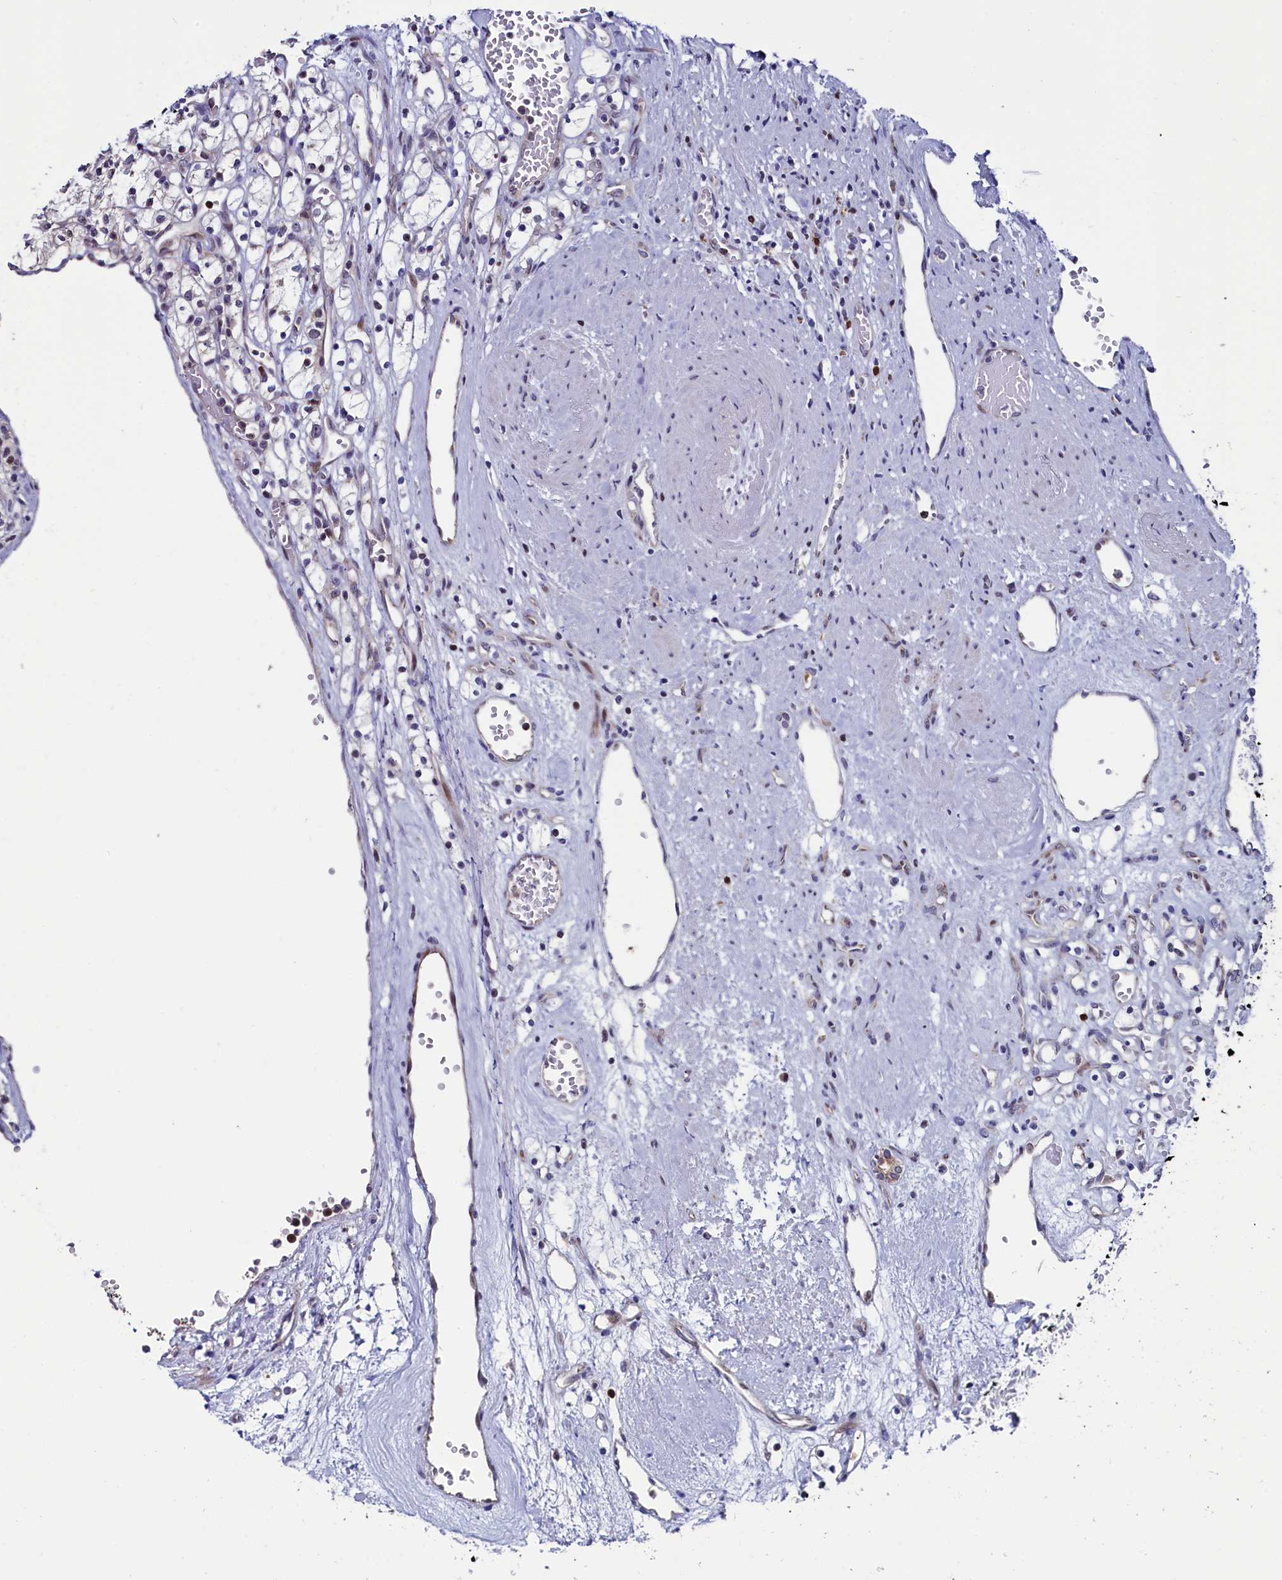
{"staining": {"intensity": "negative", "quantity": "none", "location": "none"}, "tissue": "renal cancer", "cell_type": "Tumor cells", "image_type": "cancer", "snomed": [{"axis": "morphology", "description": "Adenocarcinoma, NOS"}, {"axis": "topography", "description": "Kidney"}], "caption": "Photomicrograph shows no protein positivity in tumor cells of renal cancer tissue.", "gene": "CIAPIN1", "patient": {"sex": "female", "age": 59}}